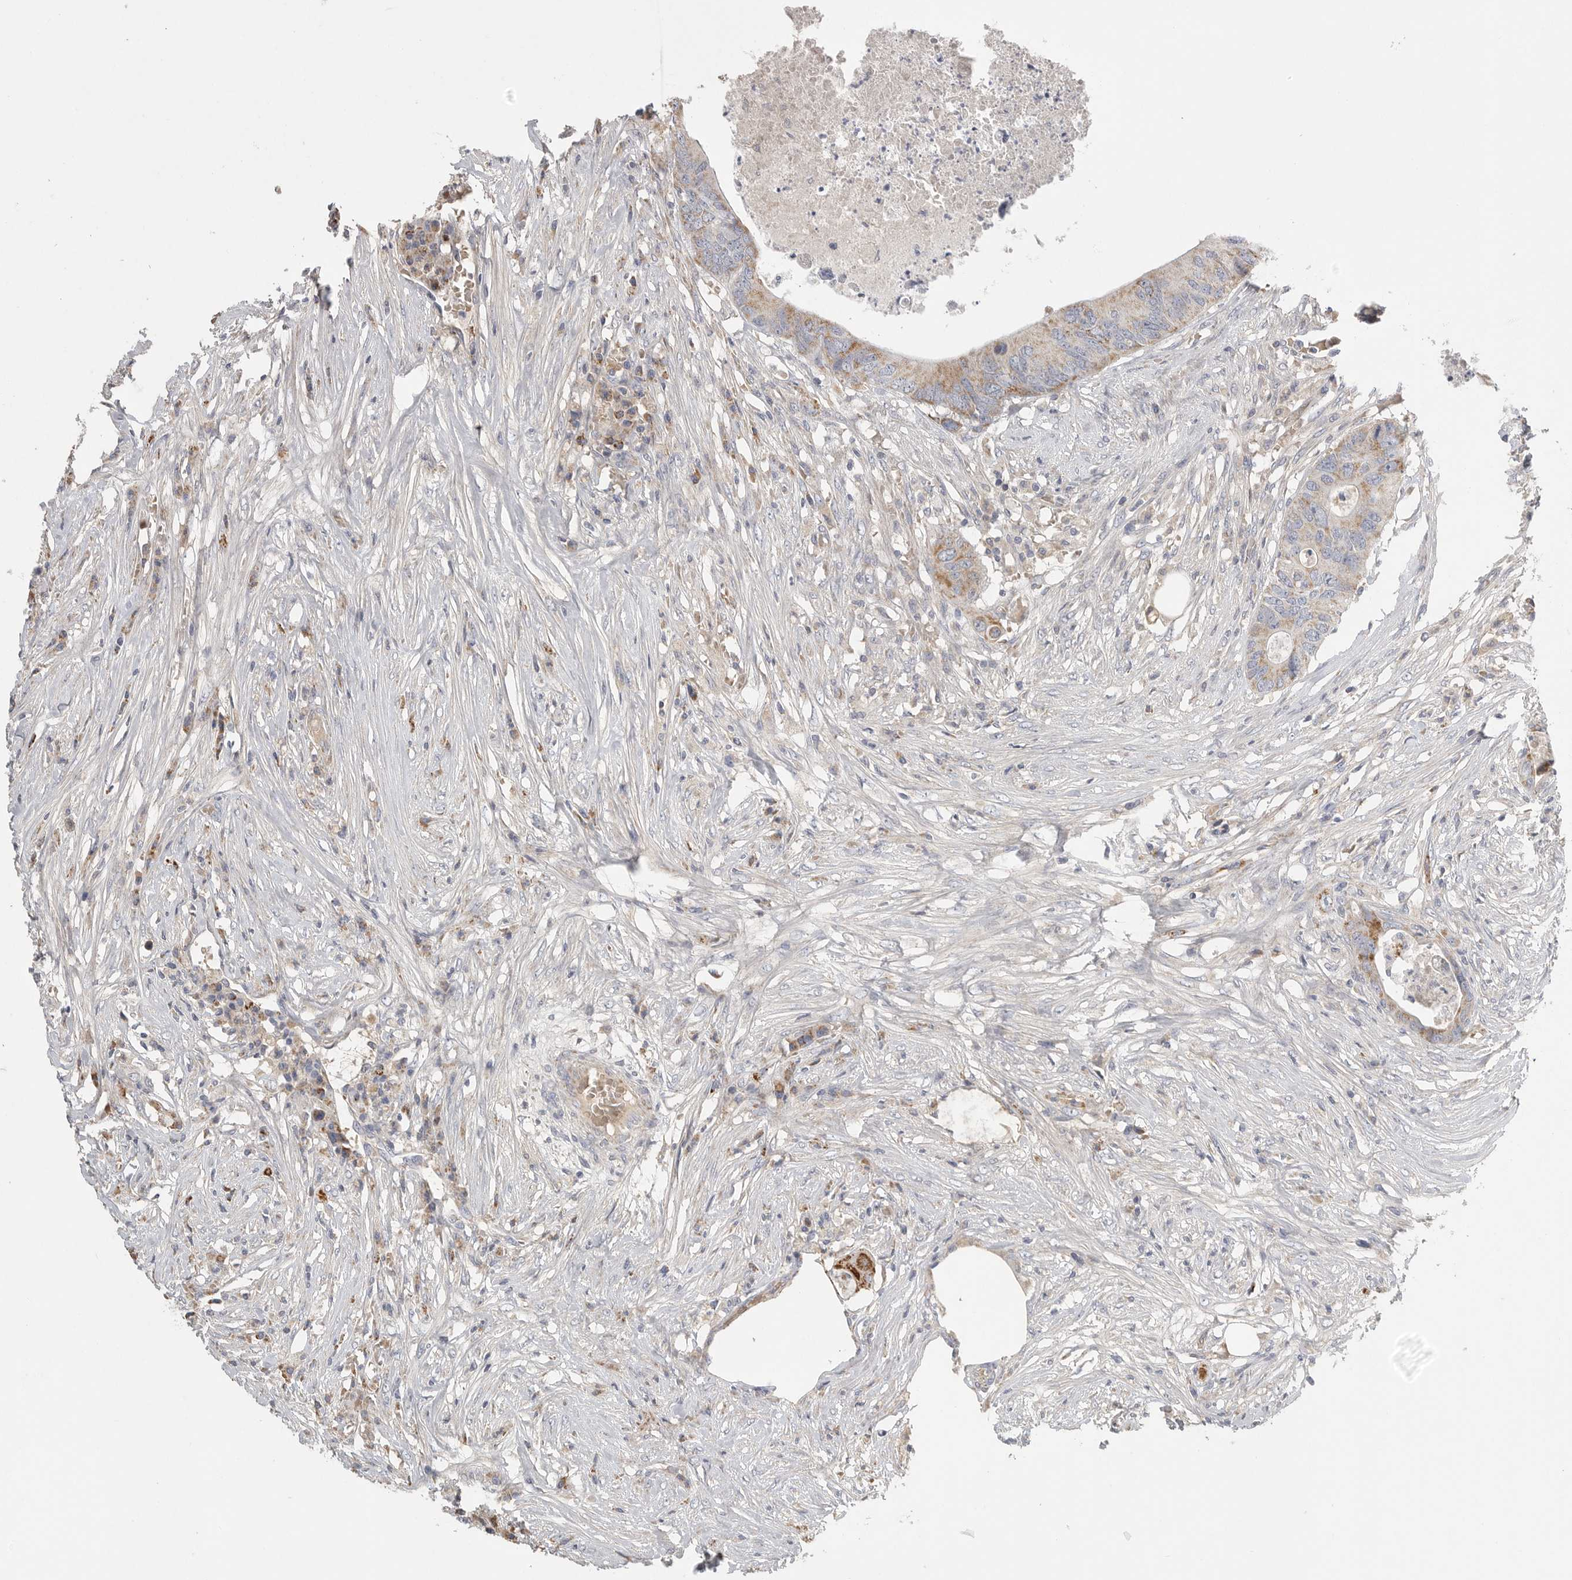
{"staining": {"intensity": "moderate", "quantity": ">75%", "location": "cytoplasmic/membranous"}, "tissue": "colorectal cancer", "cell_type": "Tumor cells", "image_type": "cancer", "snomed": [{"axis": "morphology", "description": "Adenocarcinoma, NOS"}, {"axis": "topography", "description": "Colon"}], "caption": "Approximately >75% of tumor cells in colorectal cancer display moderate cytoplasmic/membranous protein staining as visualized by brown immunohistochemical staining.", "gene": "SDC3", "patient": {"sex": "male", "age": 71}}